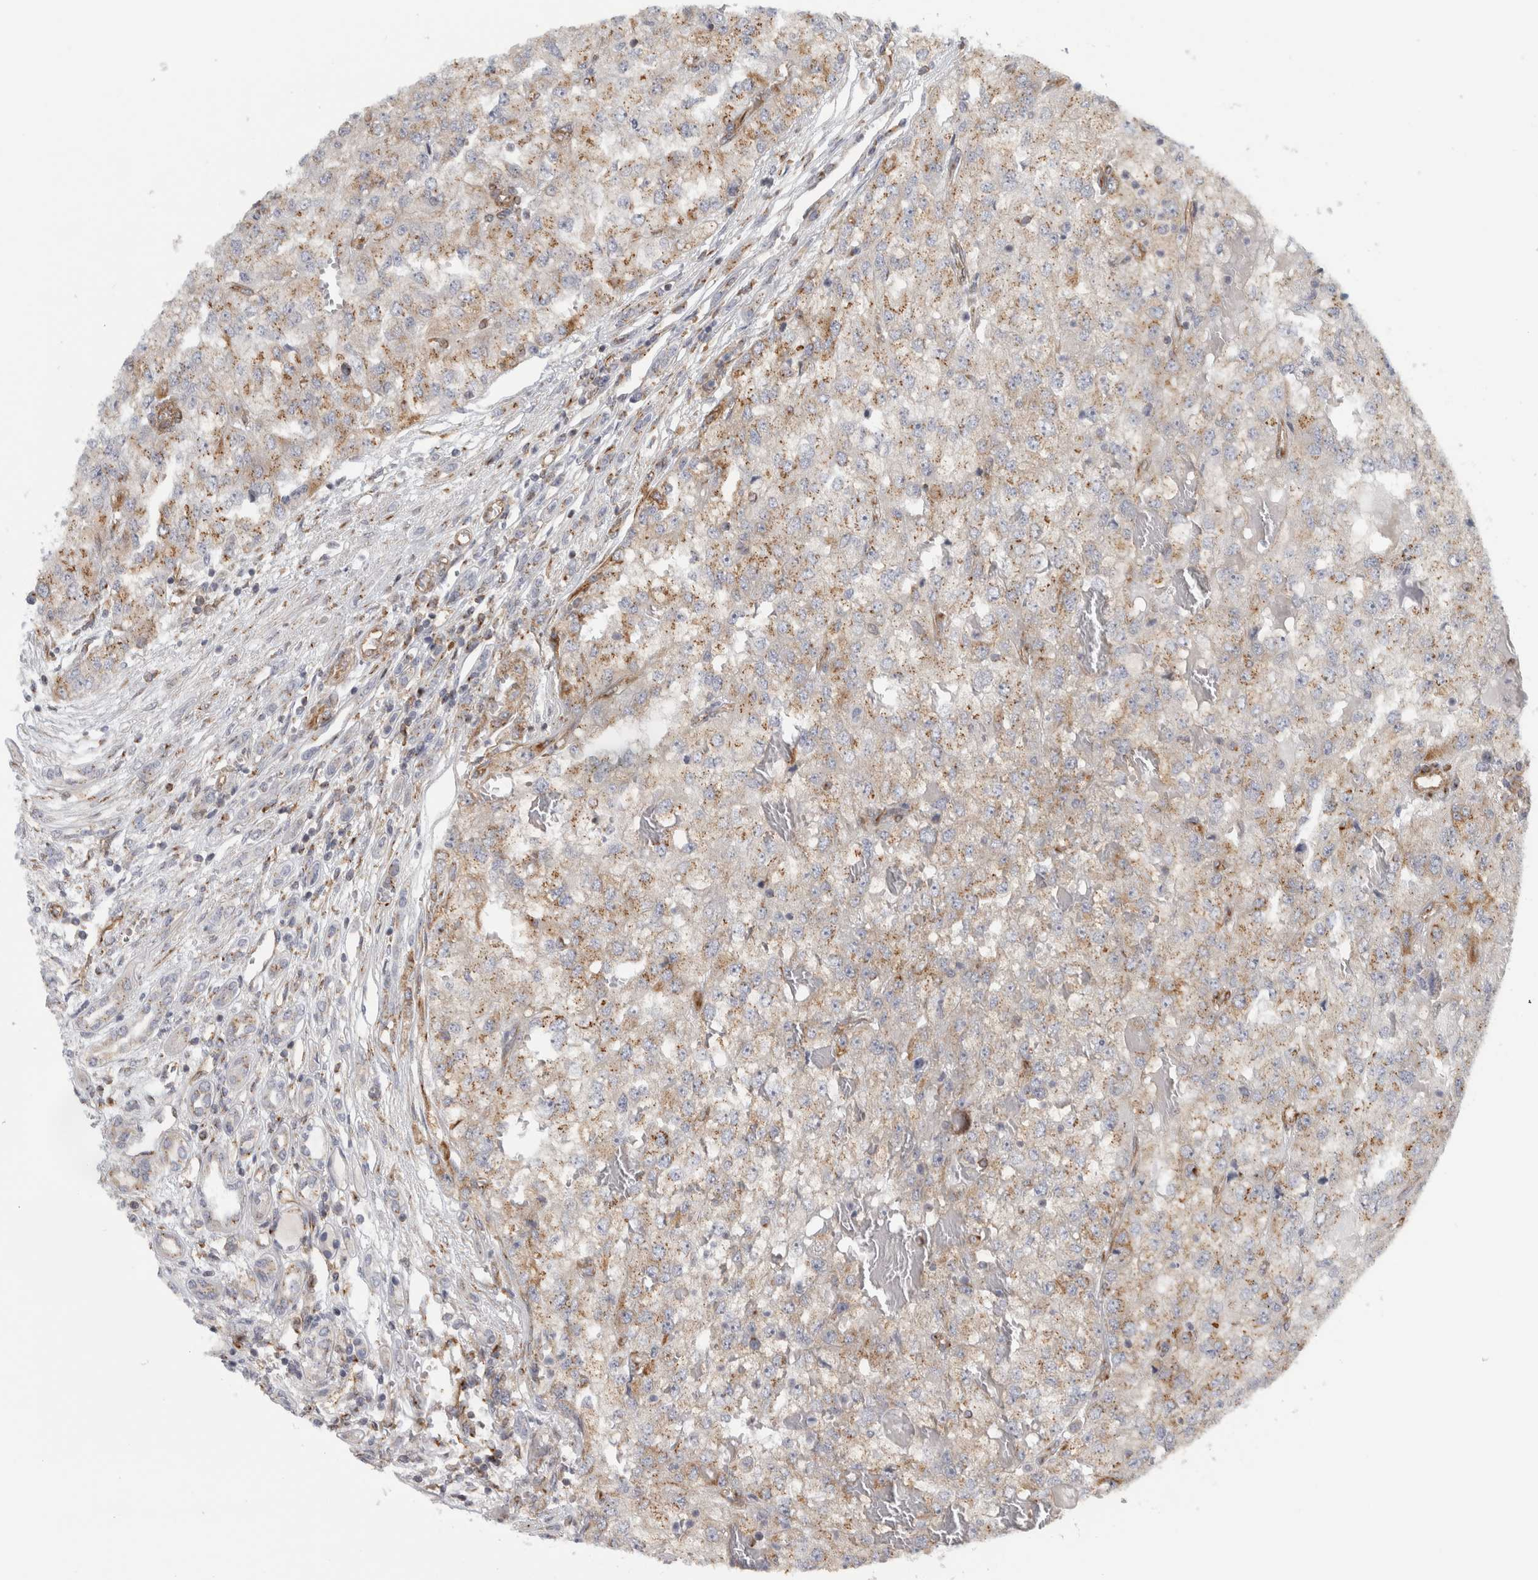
{"staining": {"intensity": "weak", "quantity": ">75%", "location": "cytoplasmic/membranous"}, "tissue": "renal cancer", "cell_type": "Tumor cells", "image_type": "cancer", "snomed": [{"axis": "morphology", "description": "Adenocarcinoma, NOS"}, {"axis": "topography", "description": "Kidney"}], "caption": "The photomicrograph reveals staining of adenocarcinoma (renal), revealing weak cytoplasmic/membranous protein expression (brown color) within tumor cells.", "gene": "PEX6", "patient": {"sex": "female", "age": 54}}